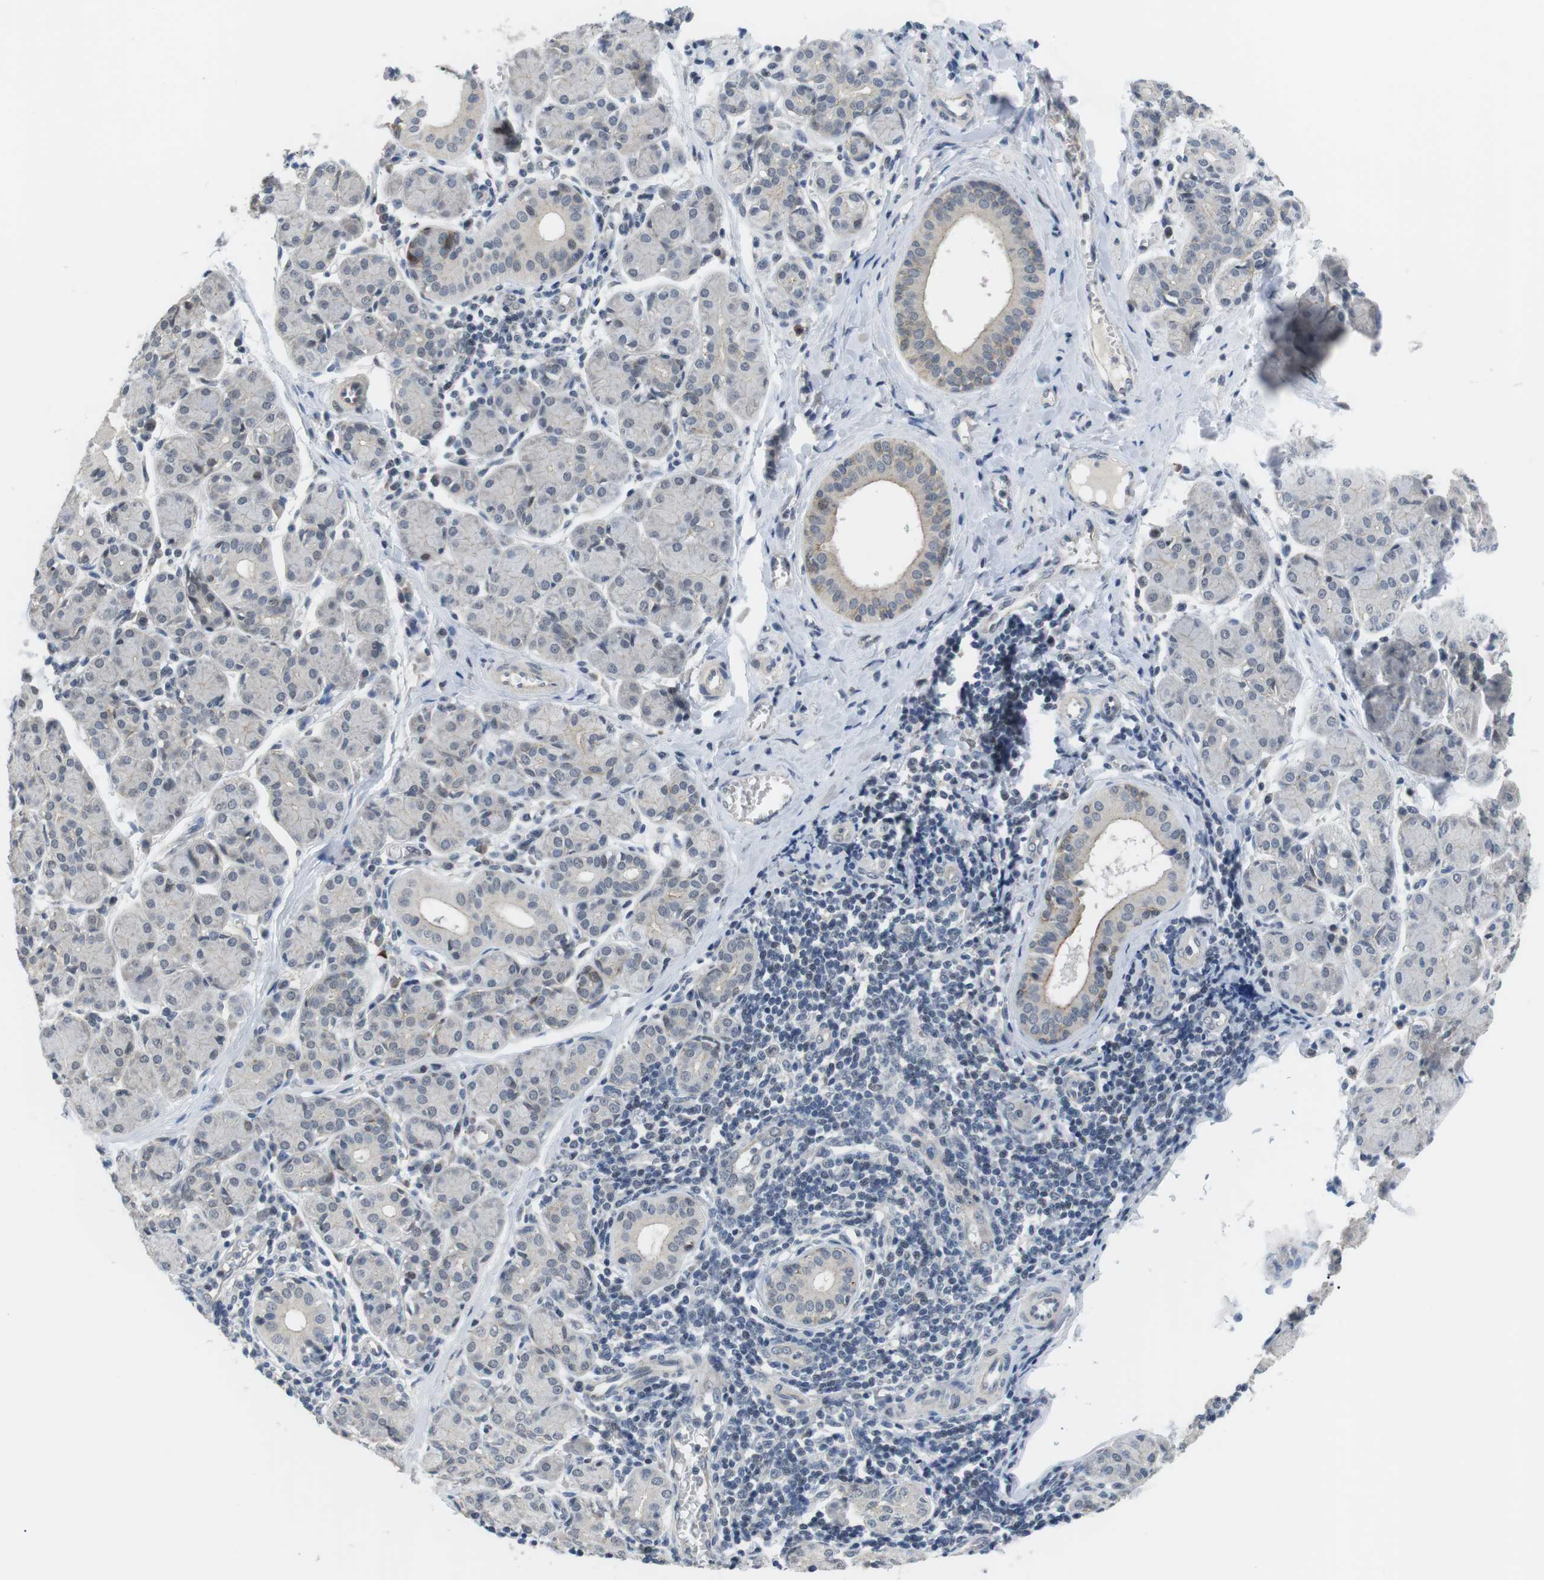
{"staining": {"intensity": "moderate", "quantity": "<25%", "location": "cytoplasmic/membranous,nuclear"}, "tissue": "salivary gland", "cell_type": "Glandular cells", "image_type": "normal", "snomed": [{"axis": "morphology", "description": "Normal tissue, NOS"}, {"axis": "morphology", "description": "Inflammation, NOS"}, {"axis": "topography", "description": "Lymph node"}, {"axis": "topography", "description": "Salivary gland"}], "caption": "Immunohistochemical staining of benign salivary gland exhibits <25% levels of moderate cytoplasmic/membranous,nuclear protein positivity in about <25% of glandular cells.", "gene": "NECTIN1", "patient": {"sex": "male", "age": 3}}